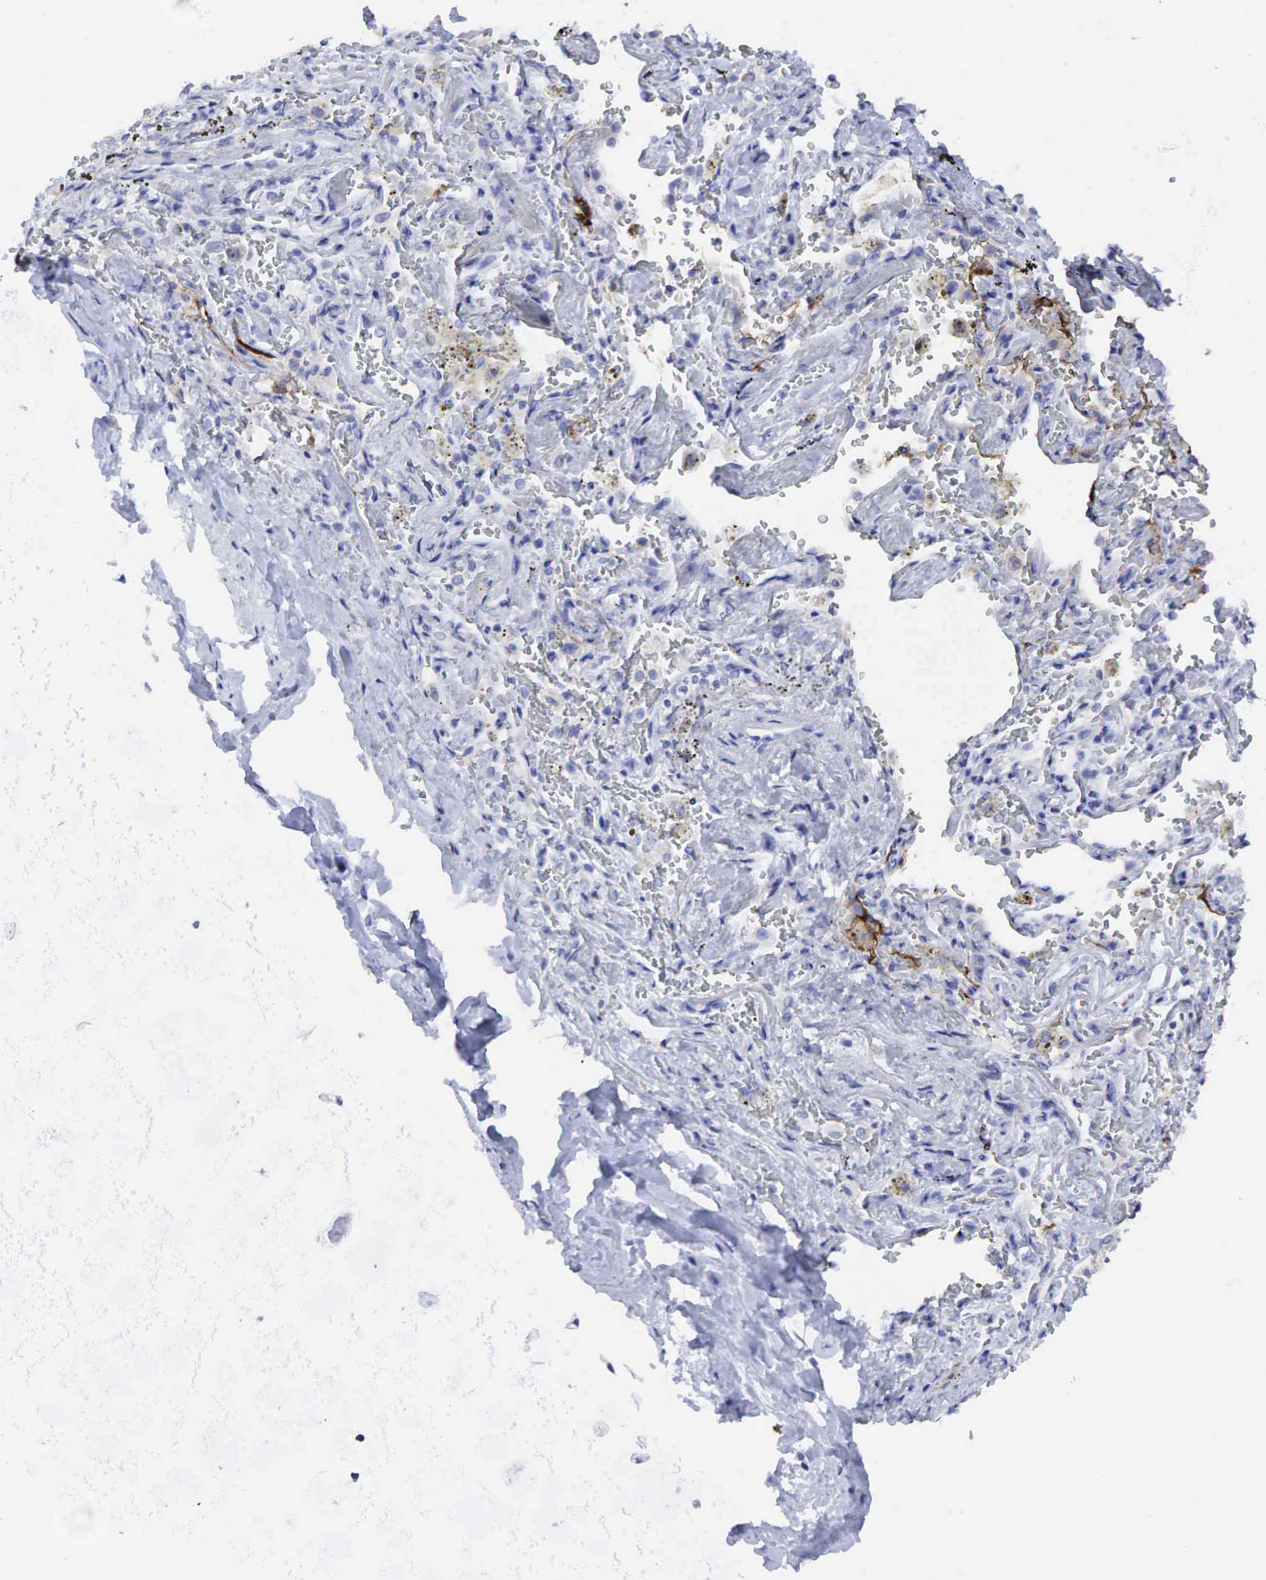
{"staining": {"intensity": "negative", "quantity": "none", "location": "none"}, "tissue": "adipose tissue", "cell_type": "Adipocytes", "image_type": "normal", "snomed": [{"axis": "morphology", "description": "Normal tissue, NOS"}, {"axis": "topography", "description": "Cartilage tissue"}, {"axis": "topography", "description": "Lung"}], "caption": "Image shows no protein expression in adipocytes of normal adipose tissue. (DAB immunohistochemistry visualized using brightfield microscopy, high magnification).", "gene": "CEACAM5", "patient": {"sex": "male", "age": 65}}